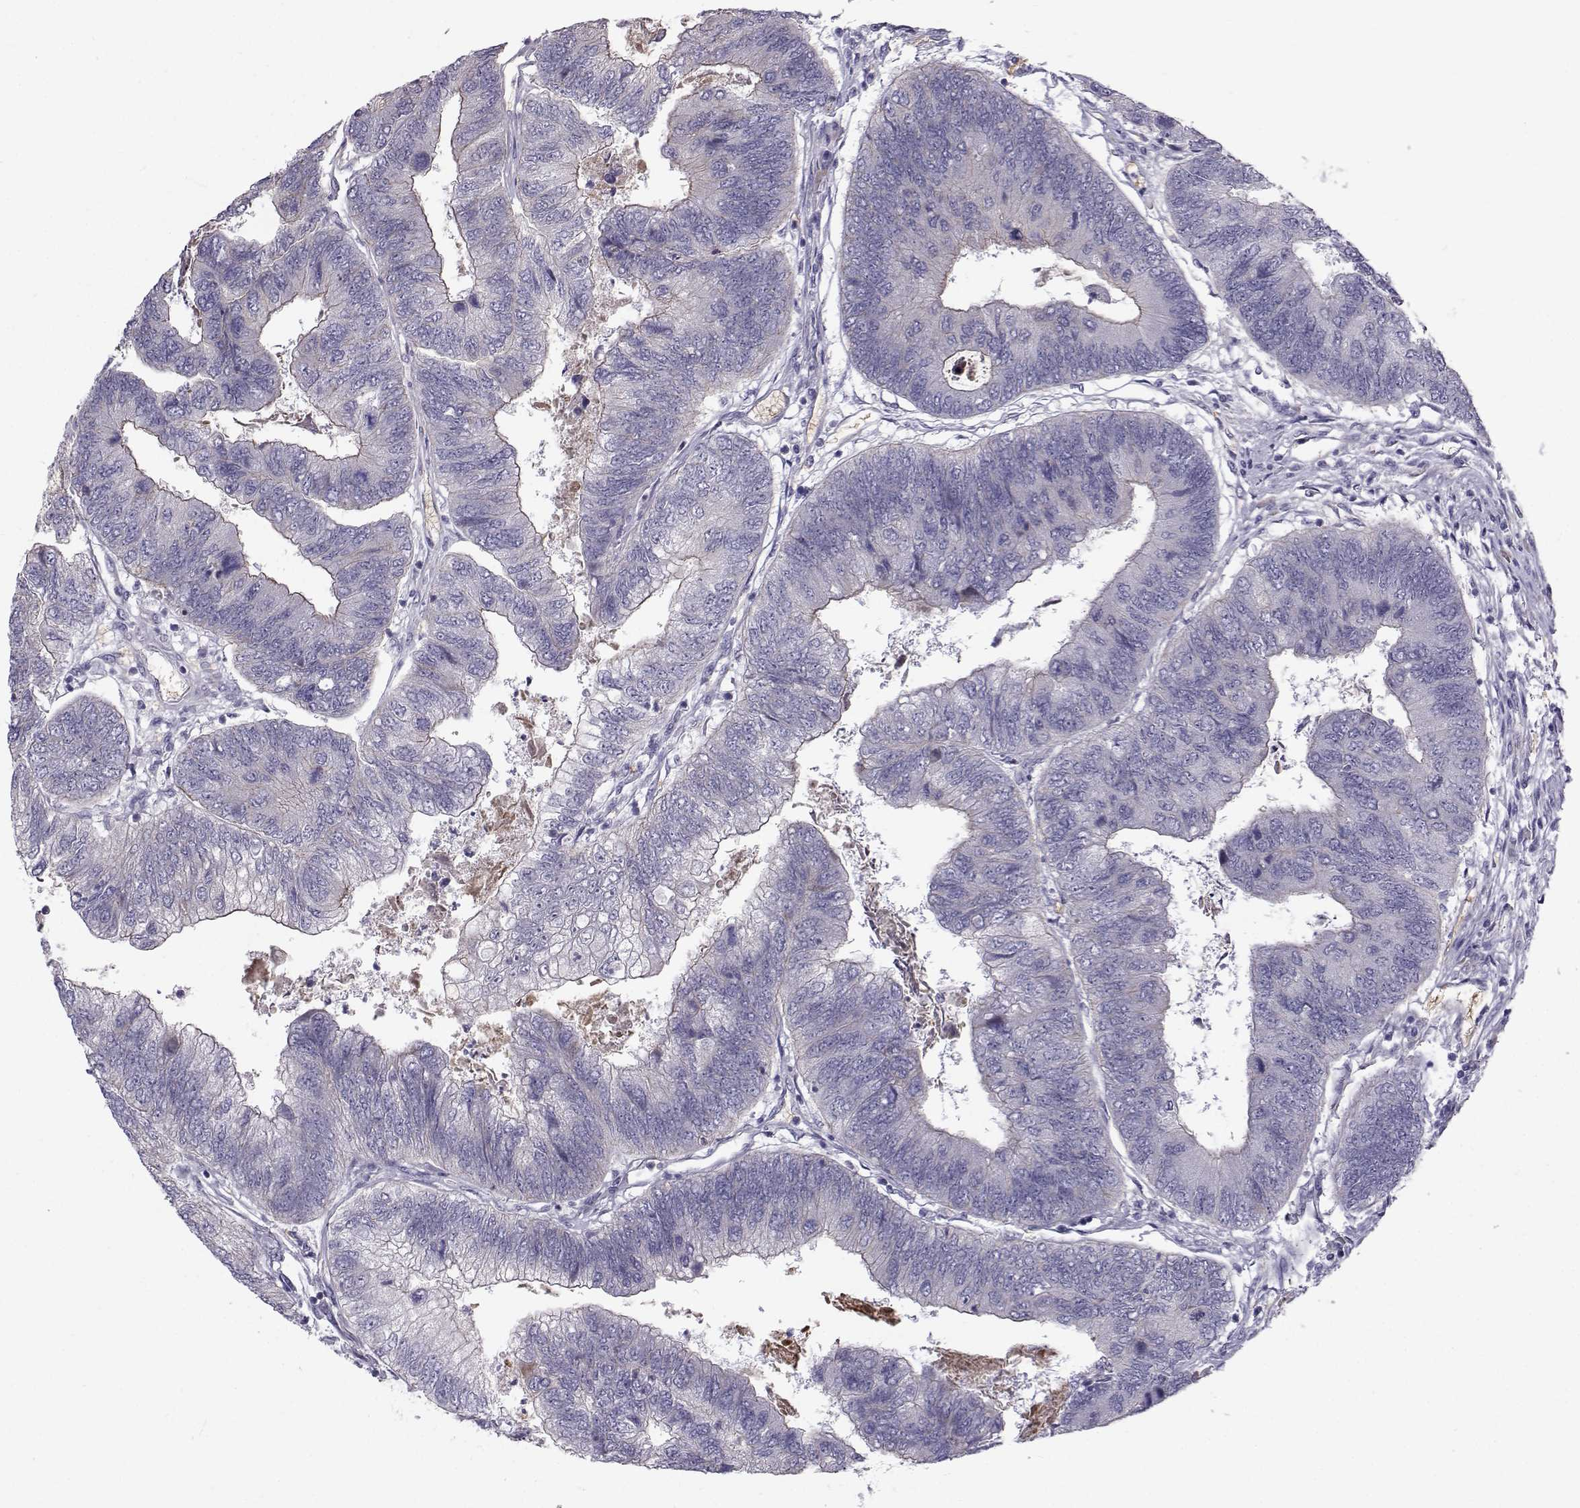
{"staining": {"intensity": "weak", "quantity": "<25%", "location": "cytoplasmic/membranous"}, "tissue": "colorectal cancer", "cell_type": "Tumor cells", "image_type": "cancer", "snomed": [{"axis": "morphology", "description": "Adenocarcinoma, NOS"}, {"axis": "topography", "description": "Colon"}], "caption": "High power microscopy micrograph of an IHC photomicrograph of adenocarcinoma (colorectal), revealing no significant positivity in tumor cells.", "gene": "QPCT", "patient": {"sex": "female", "age": 67}}